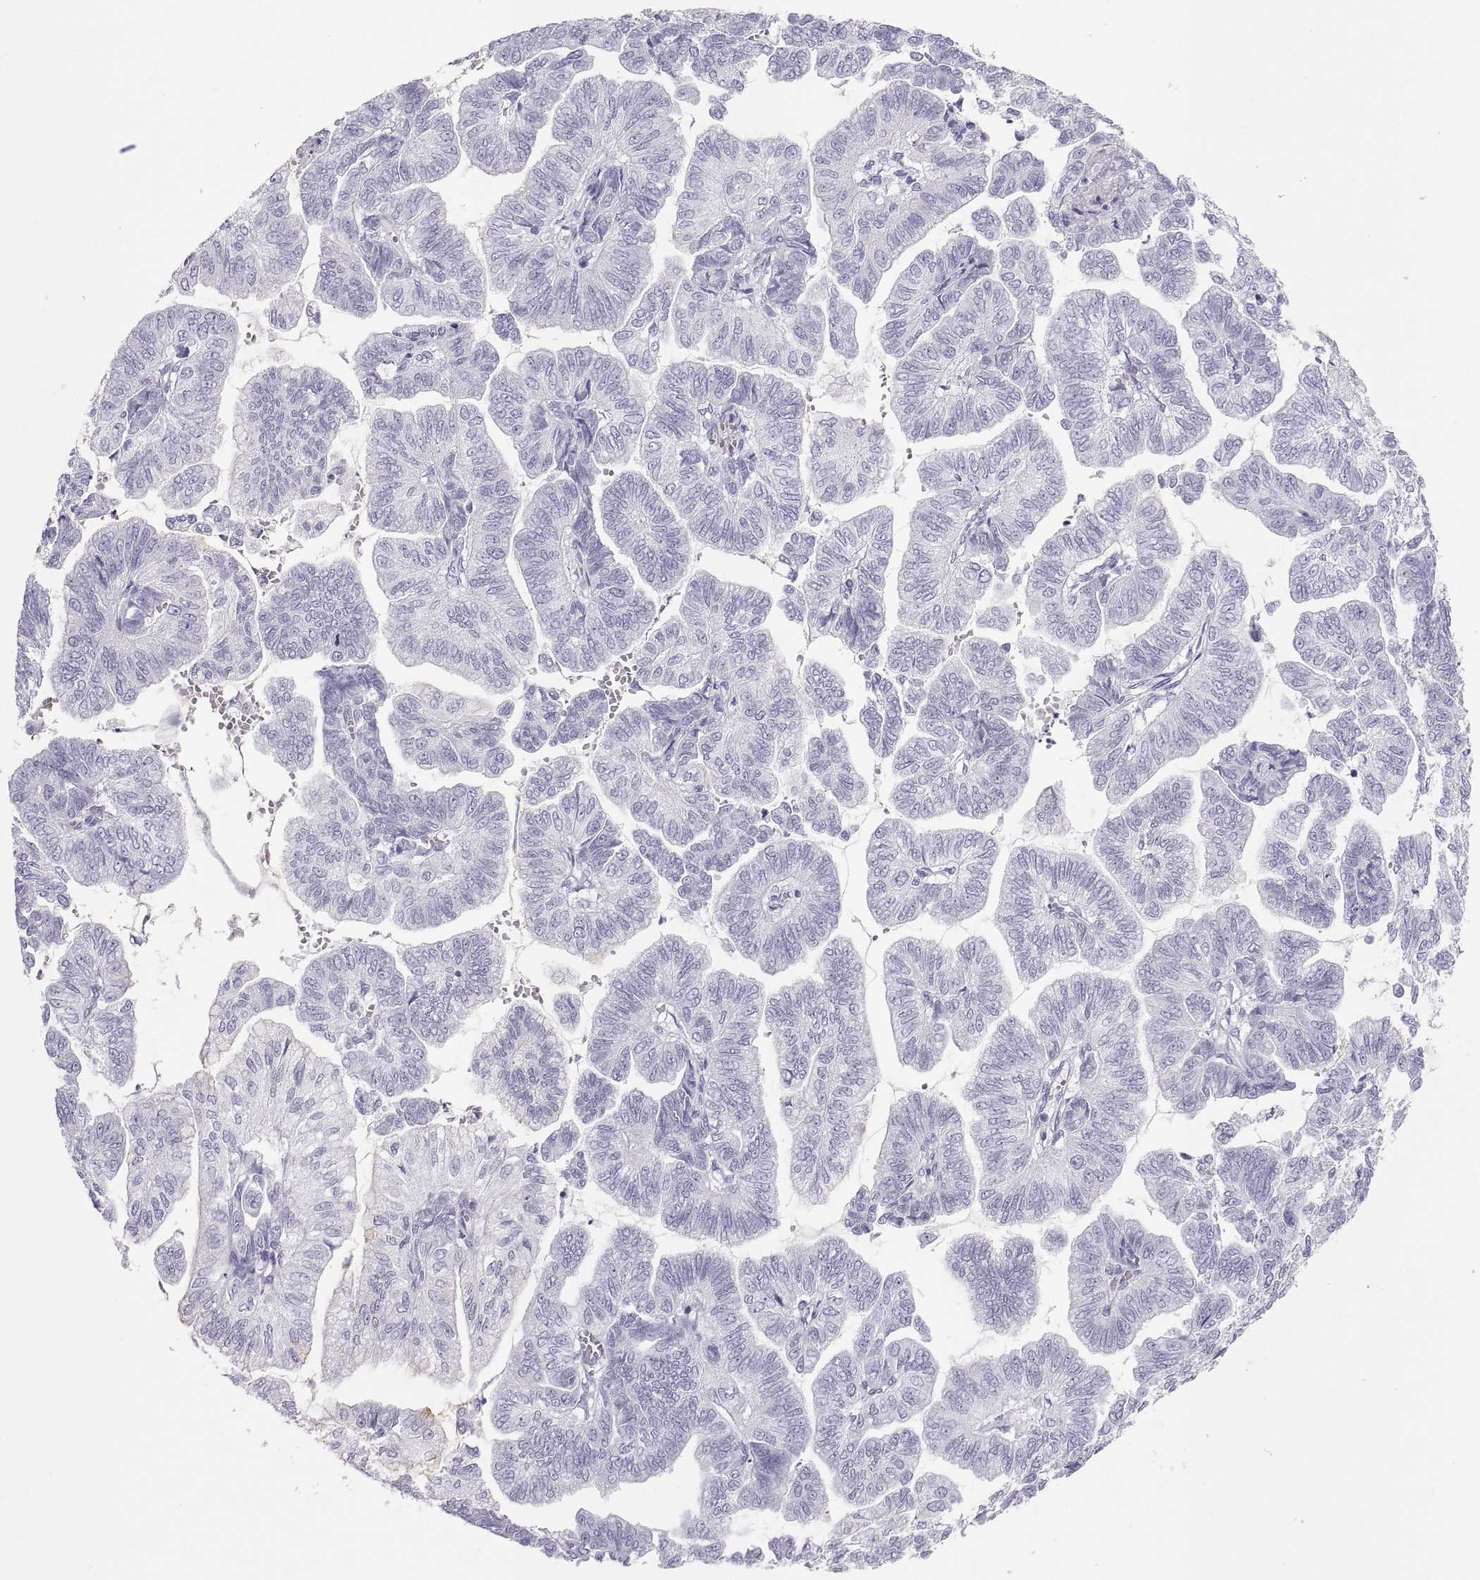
{"staining": {"intensity": "negative", "quantity": "none", "location": "none"}, "tissue": "stomach cancer", "cell_type": "Tumor cells", "image_type": "cancer", "snomed": [{"axis": "morphology", "description": "Adenocarcinoma, NOS"}, {"axis": "topography", "description": "Stomach"}], "caption": "This is an immunohistochemistry (IHC) histopathology image of human stomach adenocarcinoma. There is no positivity in tumor cells.", "gene": "SEMG1", "patient": {"sex": "male", "age": 83}}